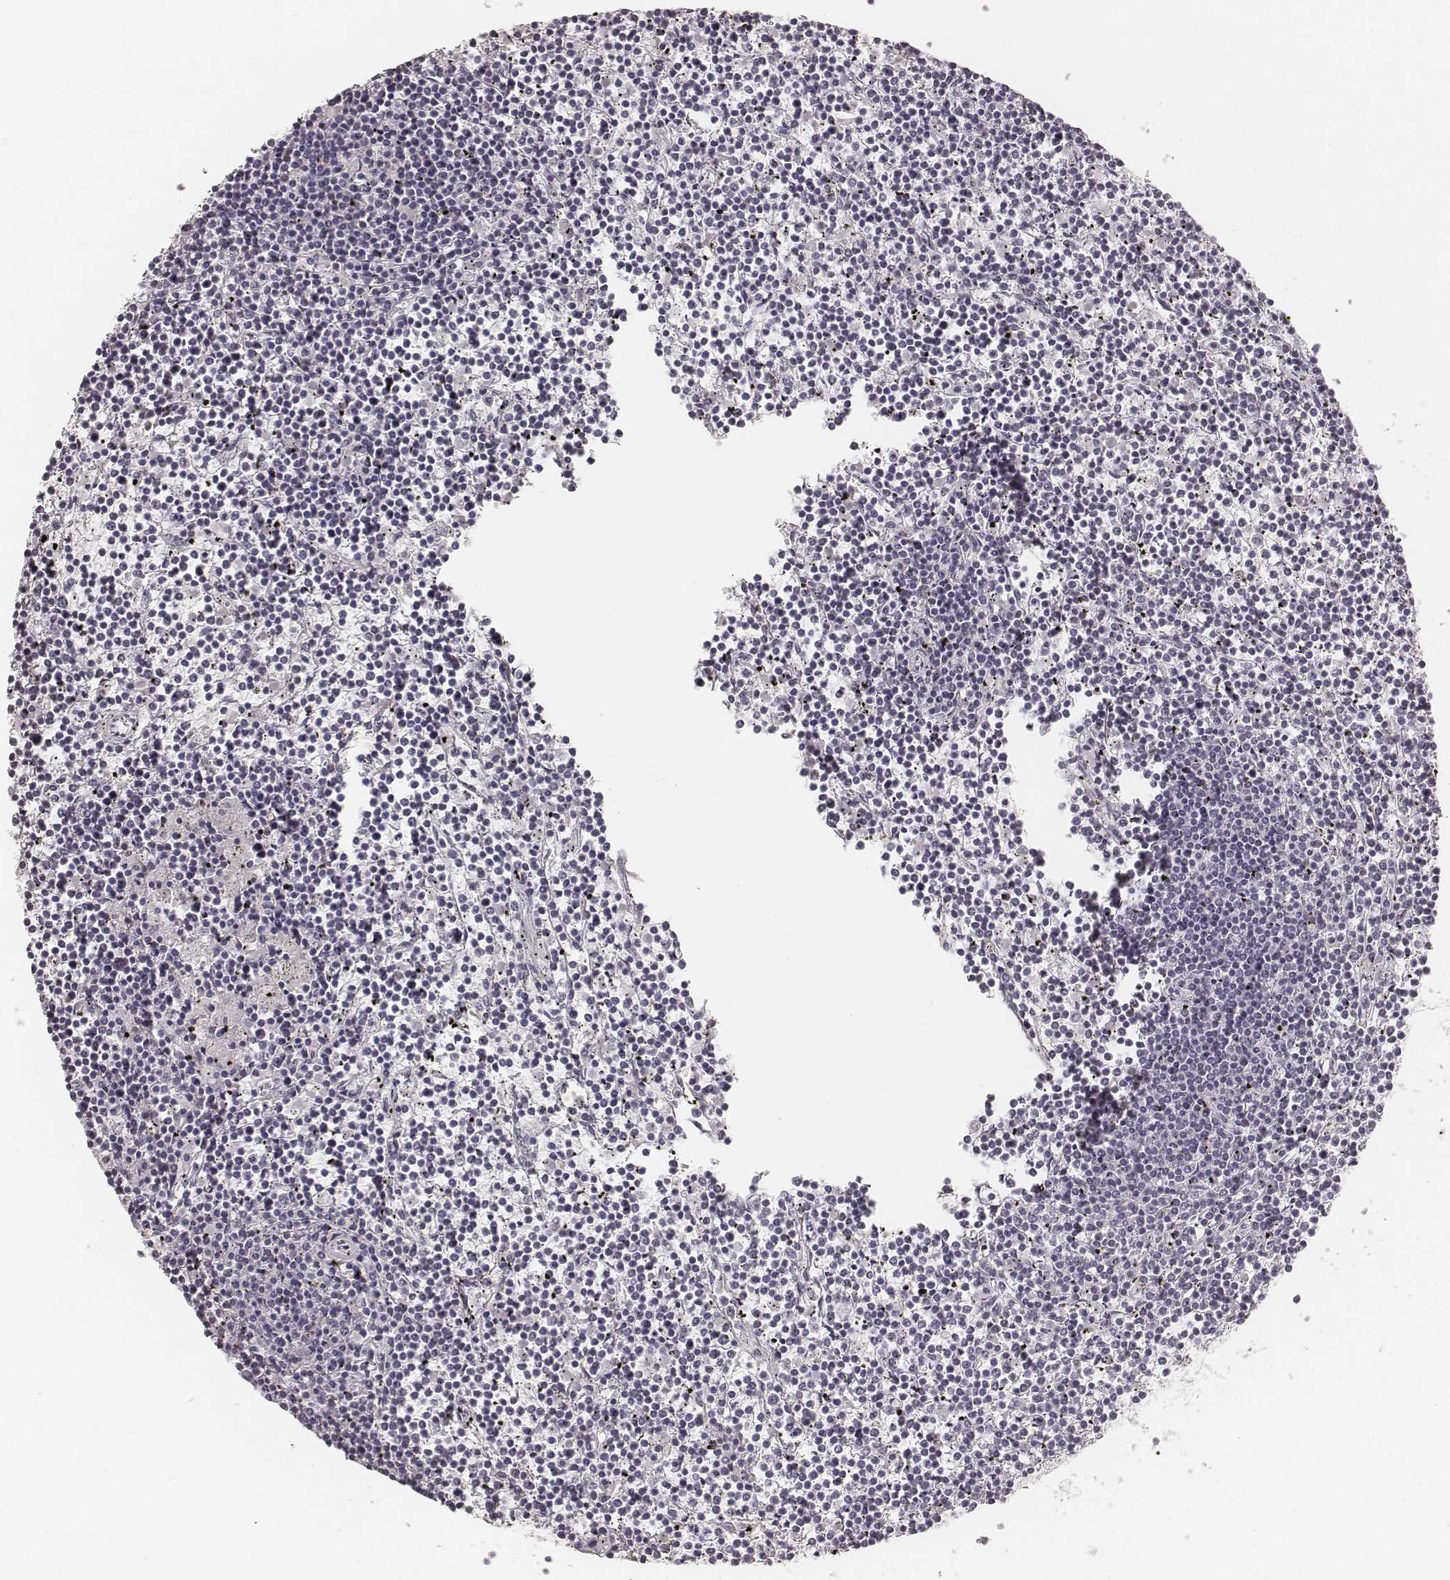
{"staining": {"intensity": "negative", "quantity": "none", "location": "none"}, "tissue": "lymphoma", "cell_type": "Tumor cells", "image_type": "cancer", "snomed": [{"axis": "morphology", "description": "Malignant lymphoma, non-Hodgkin's type, Low grade"}, {"axis": "topography", "description": "Spleen"}], "caption": "IHC histopathology image of lymphoma stained for a protein (brown), which reveals no positivity in tumor cells. (Immunohistochemistry, brightfield microscopy, high magnification).", "gene": "KRT26", "patient": {"sex": "female", "age": 19}}